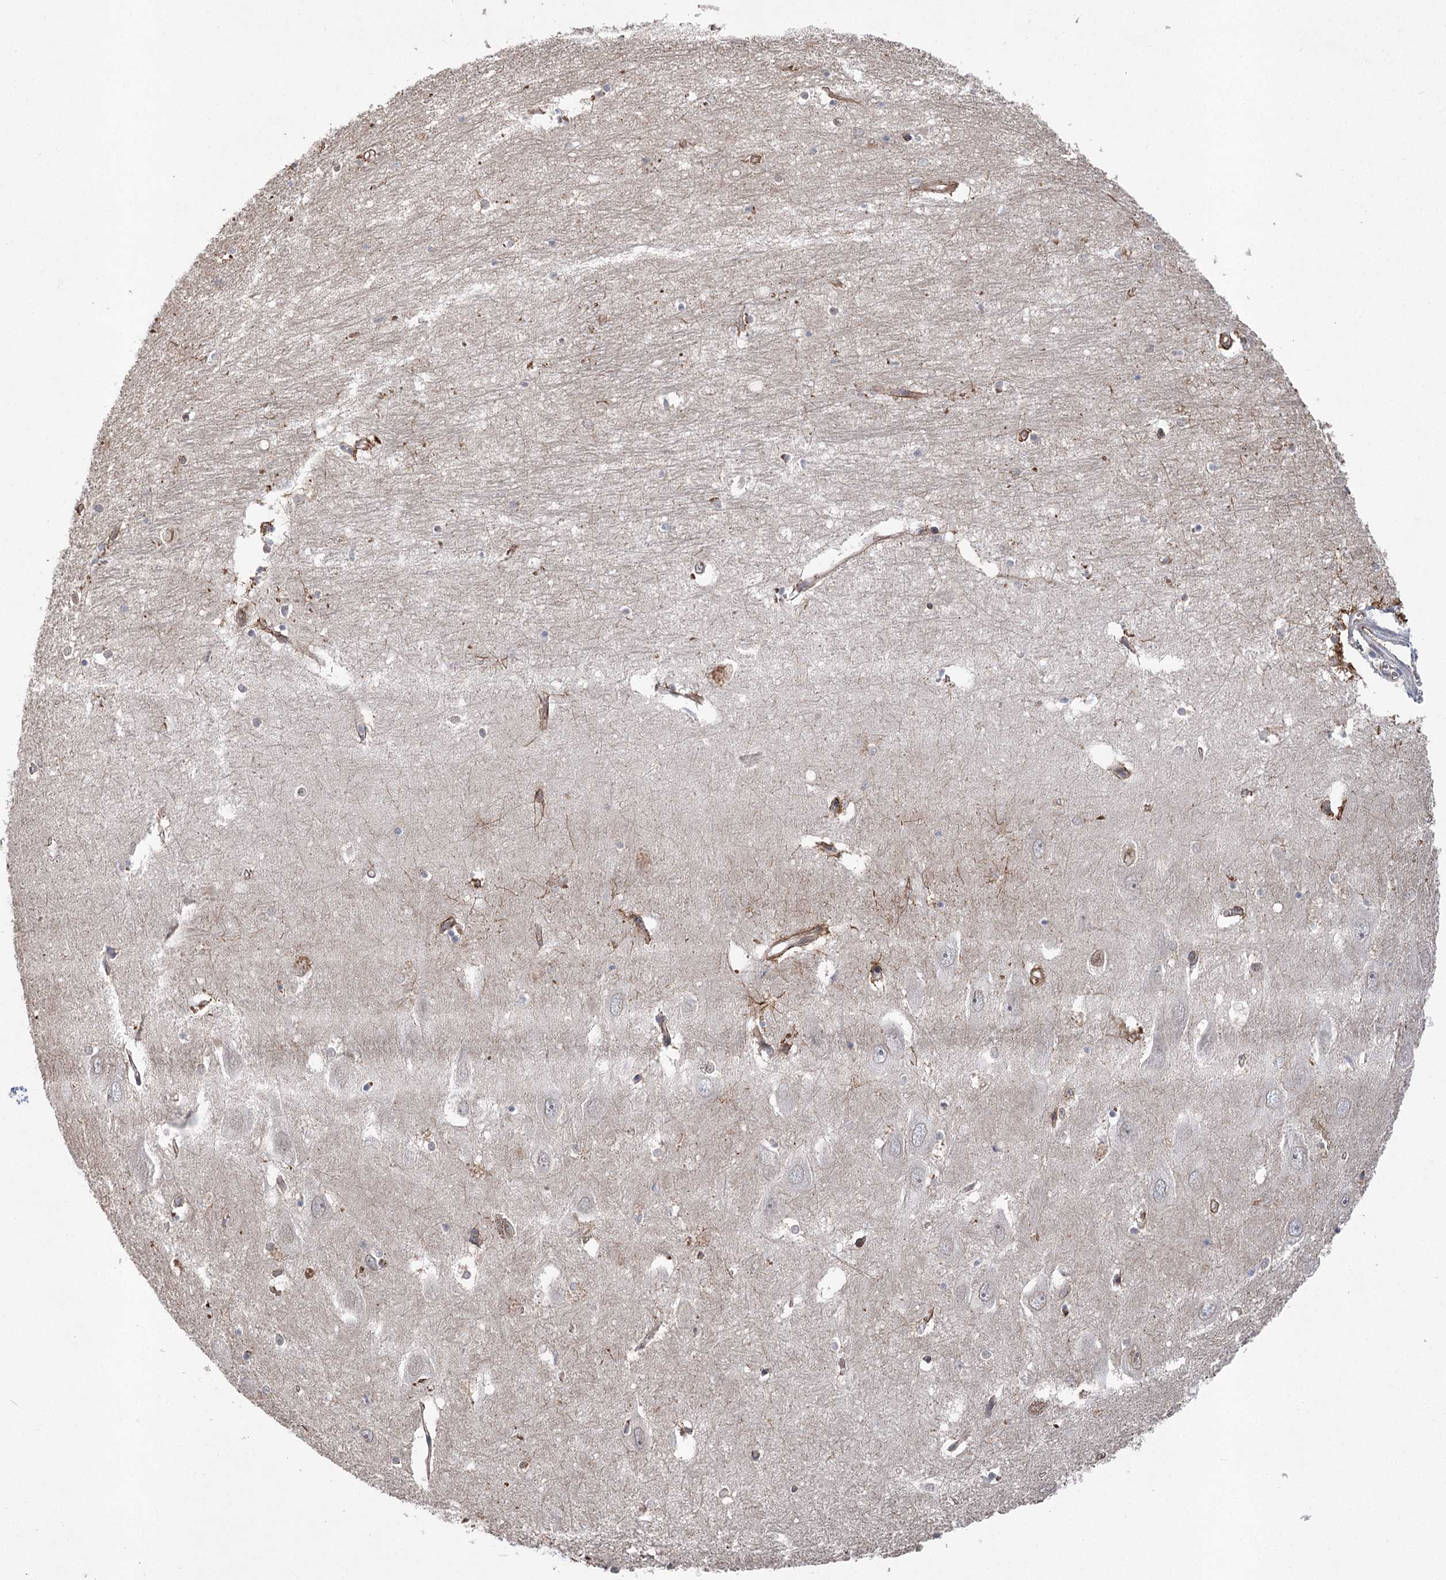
{"staining": {"intensity": "negative", "quantity": "none", "location": "none"}, "tissue": "hippocampus", "cell_type": "Glial cells", "image_type": "normal", "snomed": [{"axis": "morphology", "description": "Normal tissue, NOS"}, {"axis": "topography", "description": "Hippocampus"}], "caption": "Immunohistochemistry (IHC) histopathology image of normal hippocampus: human hippocampus stained with DAB exhibits no significant protein staining in glial cells. (Brightfield microscopy of DAB (3,3'-diaminobenzidine) IHC at high magnification).", "gene": "RWDD4", "patient": {"sex": "female", "age": 64}}